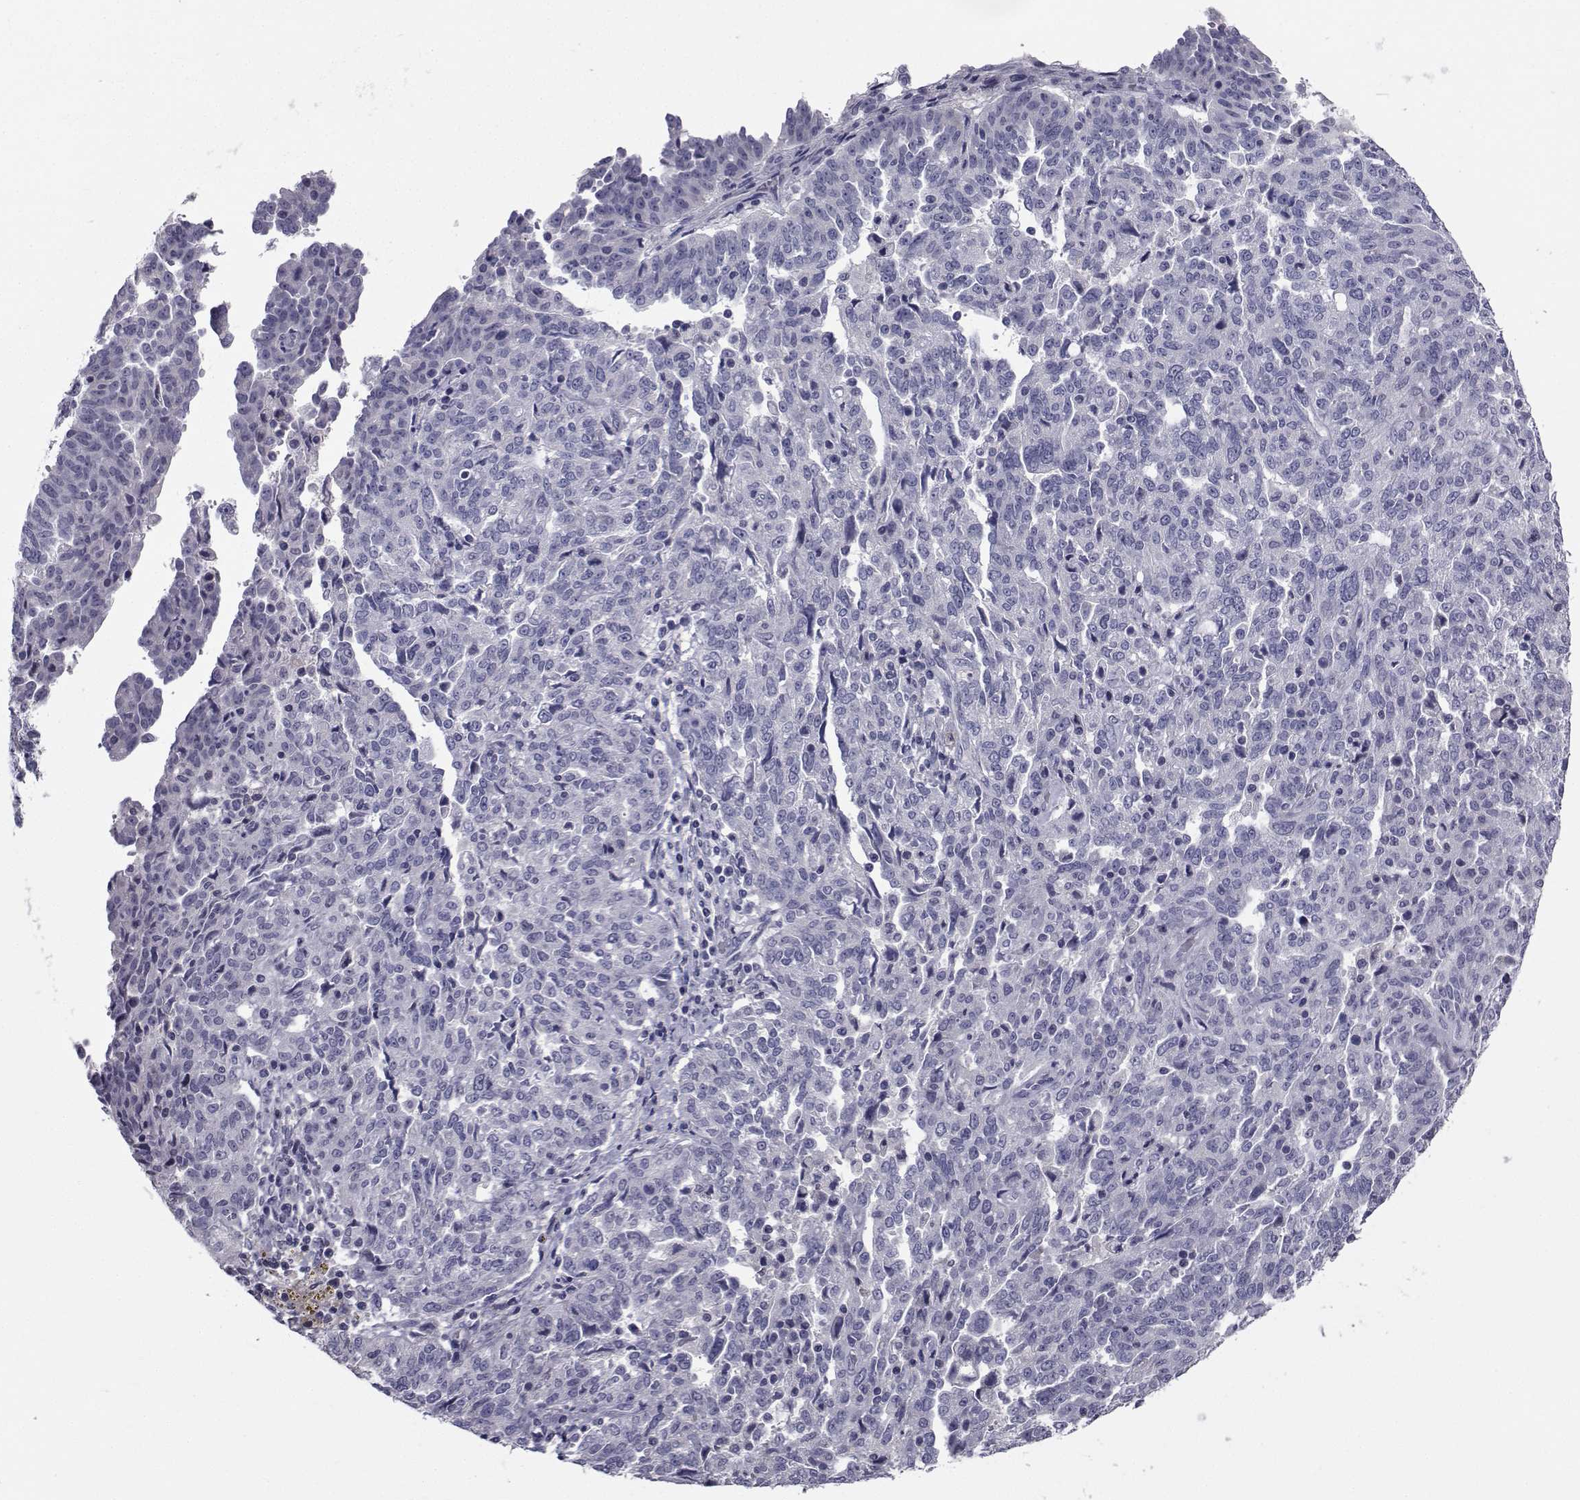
{"staining": {"intensity": "negative", "quantity": "none", "location": "none"}, "tissue": "ovarian cancer", "cell_type": "Tumor cells", "image_type": "cancer", "snomed": [{"axis": "morphology", "description": "Cystadenocarcinoma, serous, NOS"}, {"axis": "topography", "description": "Ovary"}], "caption": "High magnification brightfield microscopy of serous cystadenocarcinoma (ovarian) stained with DAB (brown) and counterstained with hematoxylin (blue): tumor cells show no significant staining.", "gene": "CHRNA1", "patient": {"sex": "female", "age": 67}}